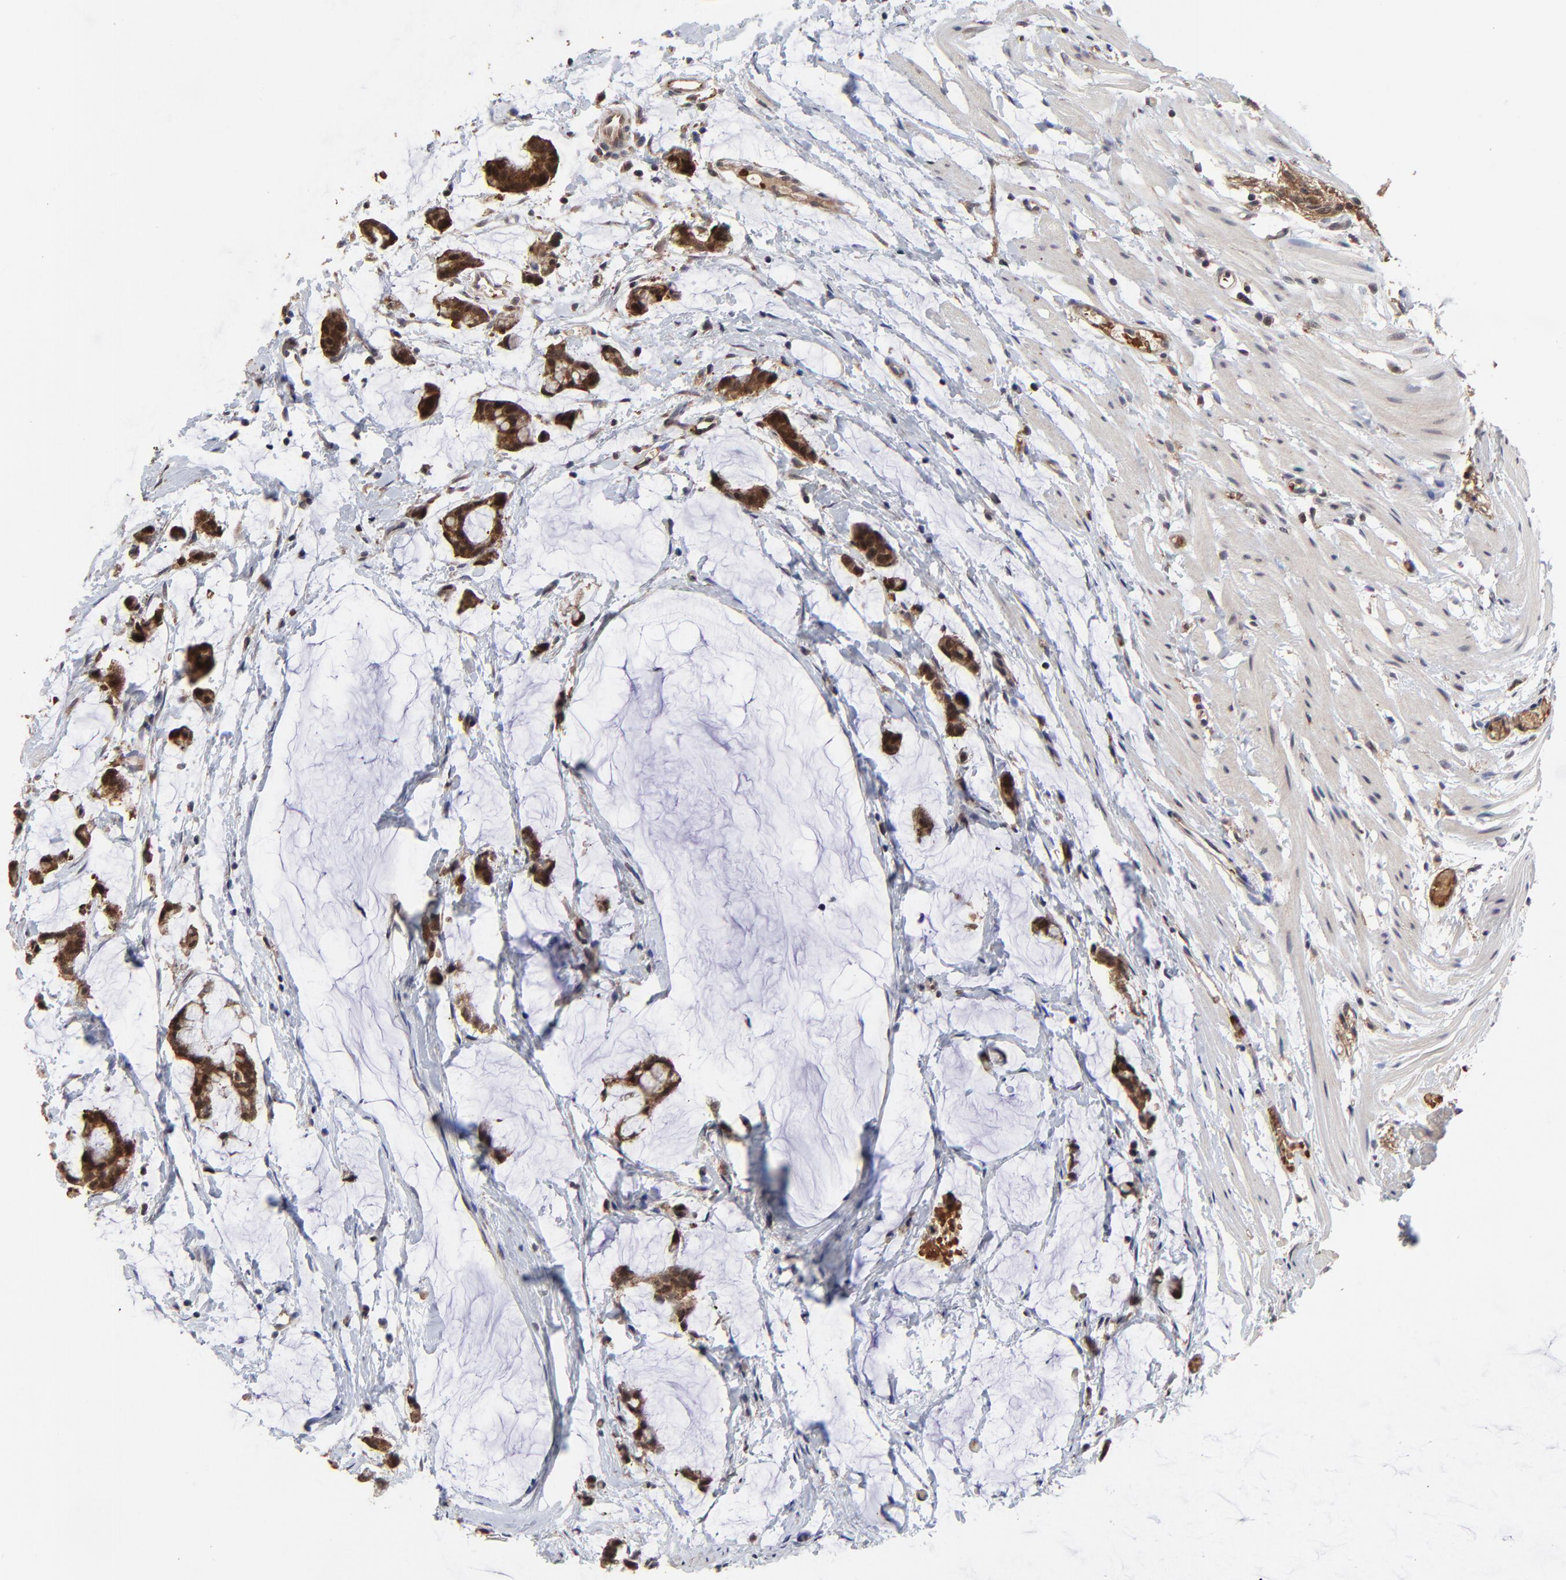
{"staining": {"intensity": "strong", "quantity": ">75%", "location": "cytoplasmic/membranous,nuclear"}, "tissue": "colorectal cancer", "cell_type": "Tumor cells", "image_type": "cancer", "snomed": [{"axis": "morphology", "description": "Adenocarcinoma, NOS"}, {"axis": "topography", "description": "Colon"}], "caption": "An image of human adenocarcinoma (colorectal) stained for a protein displays strong cytoplasmic/membranous and nuclear brown staining in tumor cells.", "gene": "FRMD8", "patient": {"sex": "male", "age": 14}}